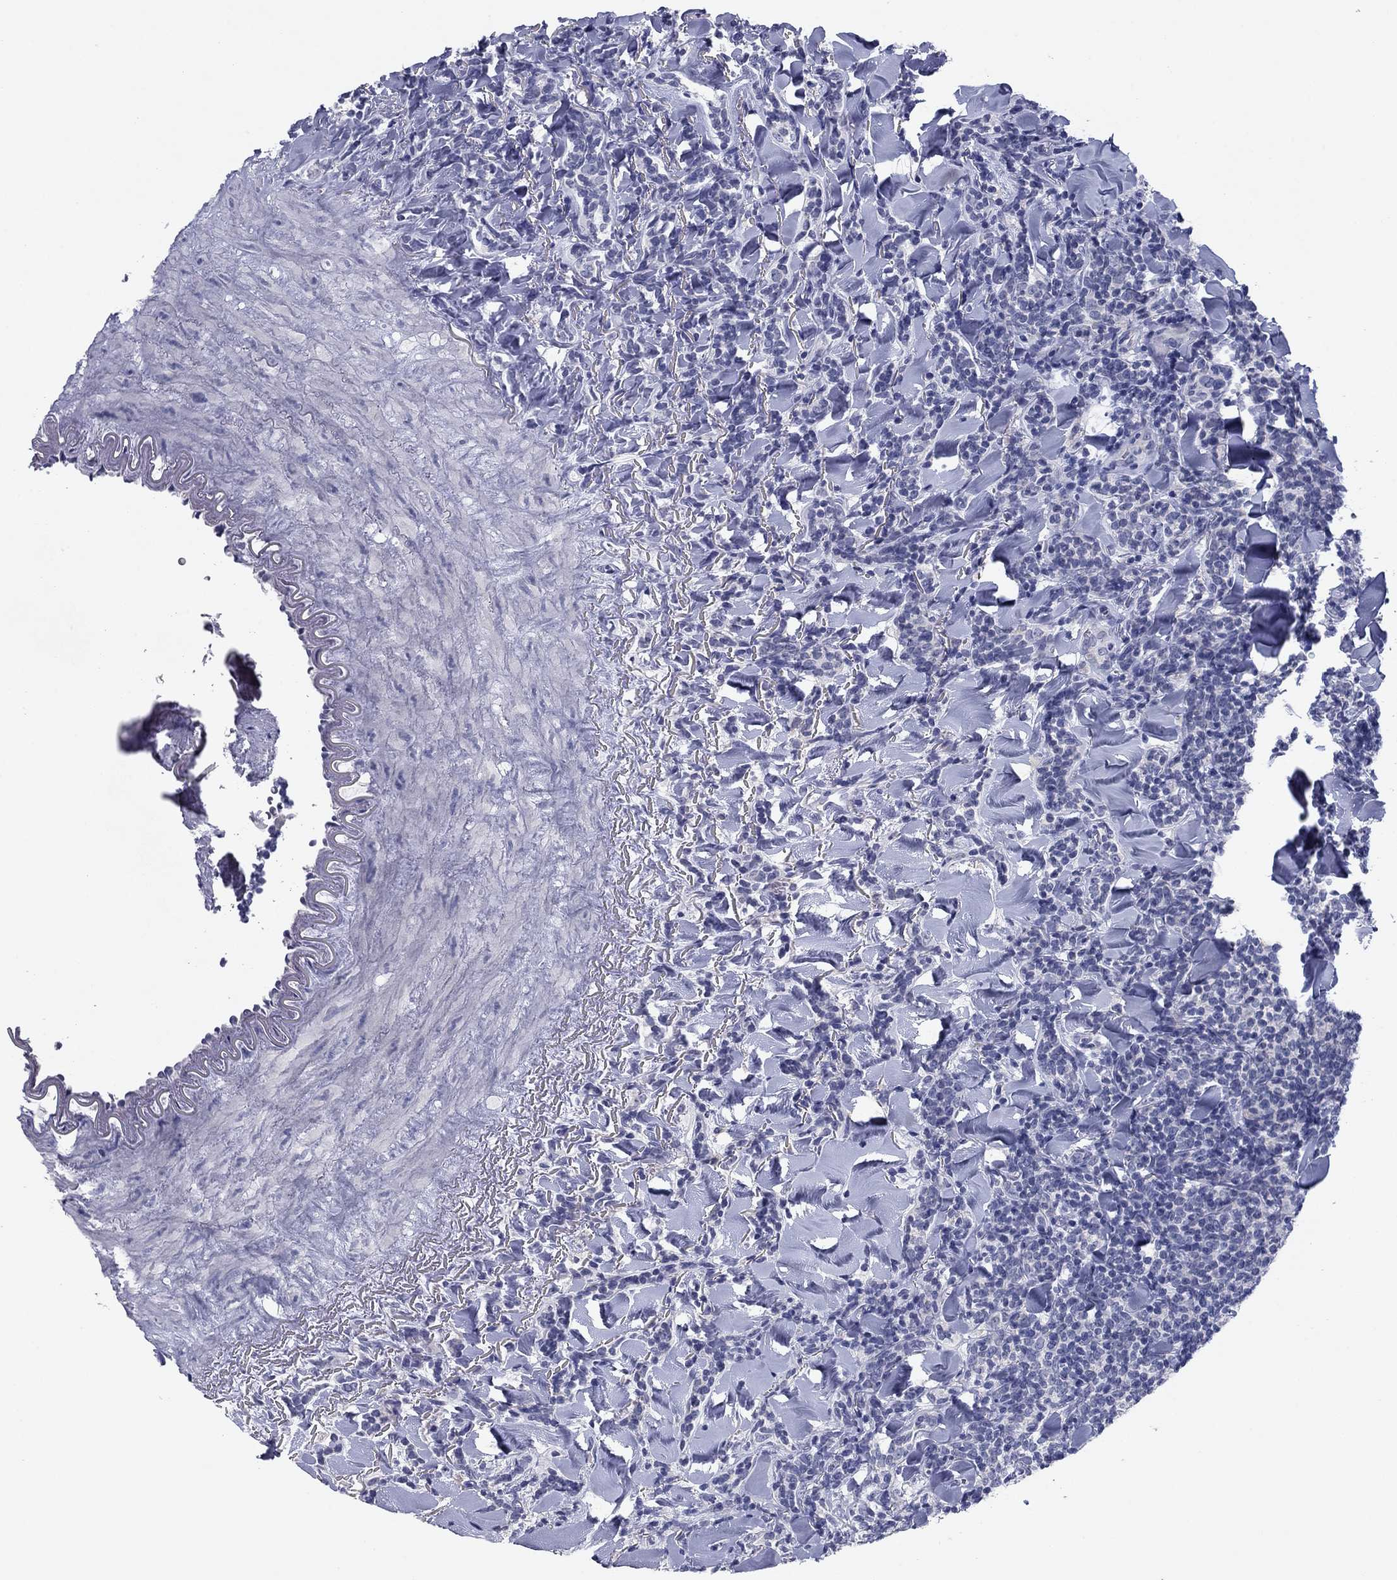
{"staining": {"intensity": "negative", "quantity": "none", "location": "none"}, "tissue": "lymphoma", "cell_type": "Tumor cells", "image_type": "cancer", "snomed": [{"axis": "morphology", "description": "Malignant lymphoma, non-Hodgkin's type, Low grade"}, {"axis": "topography", "description": "Lymph node"}], "caption": "The photomicrograph demonstrates no staining of tumor cells in lymphoma.", "gene": "CNTNAP4", "patient": {"sex": "female", "age": 56}}